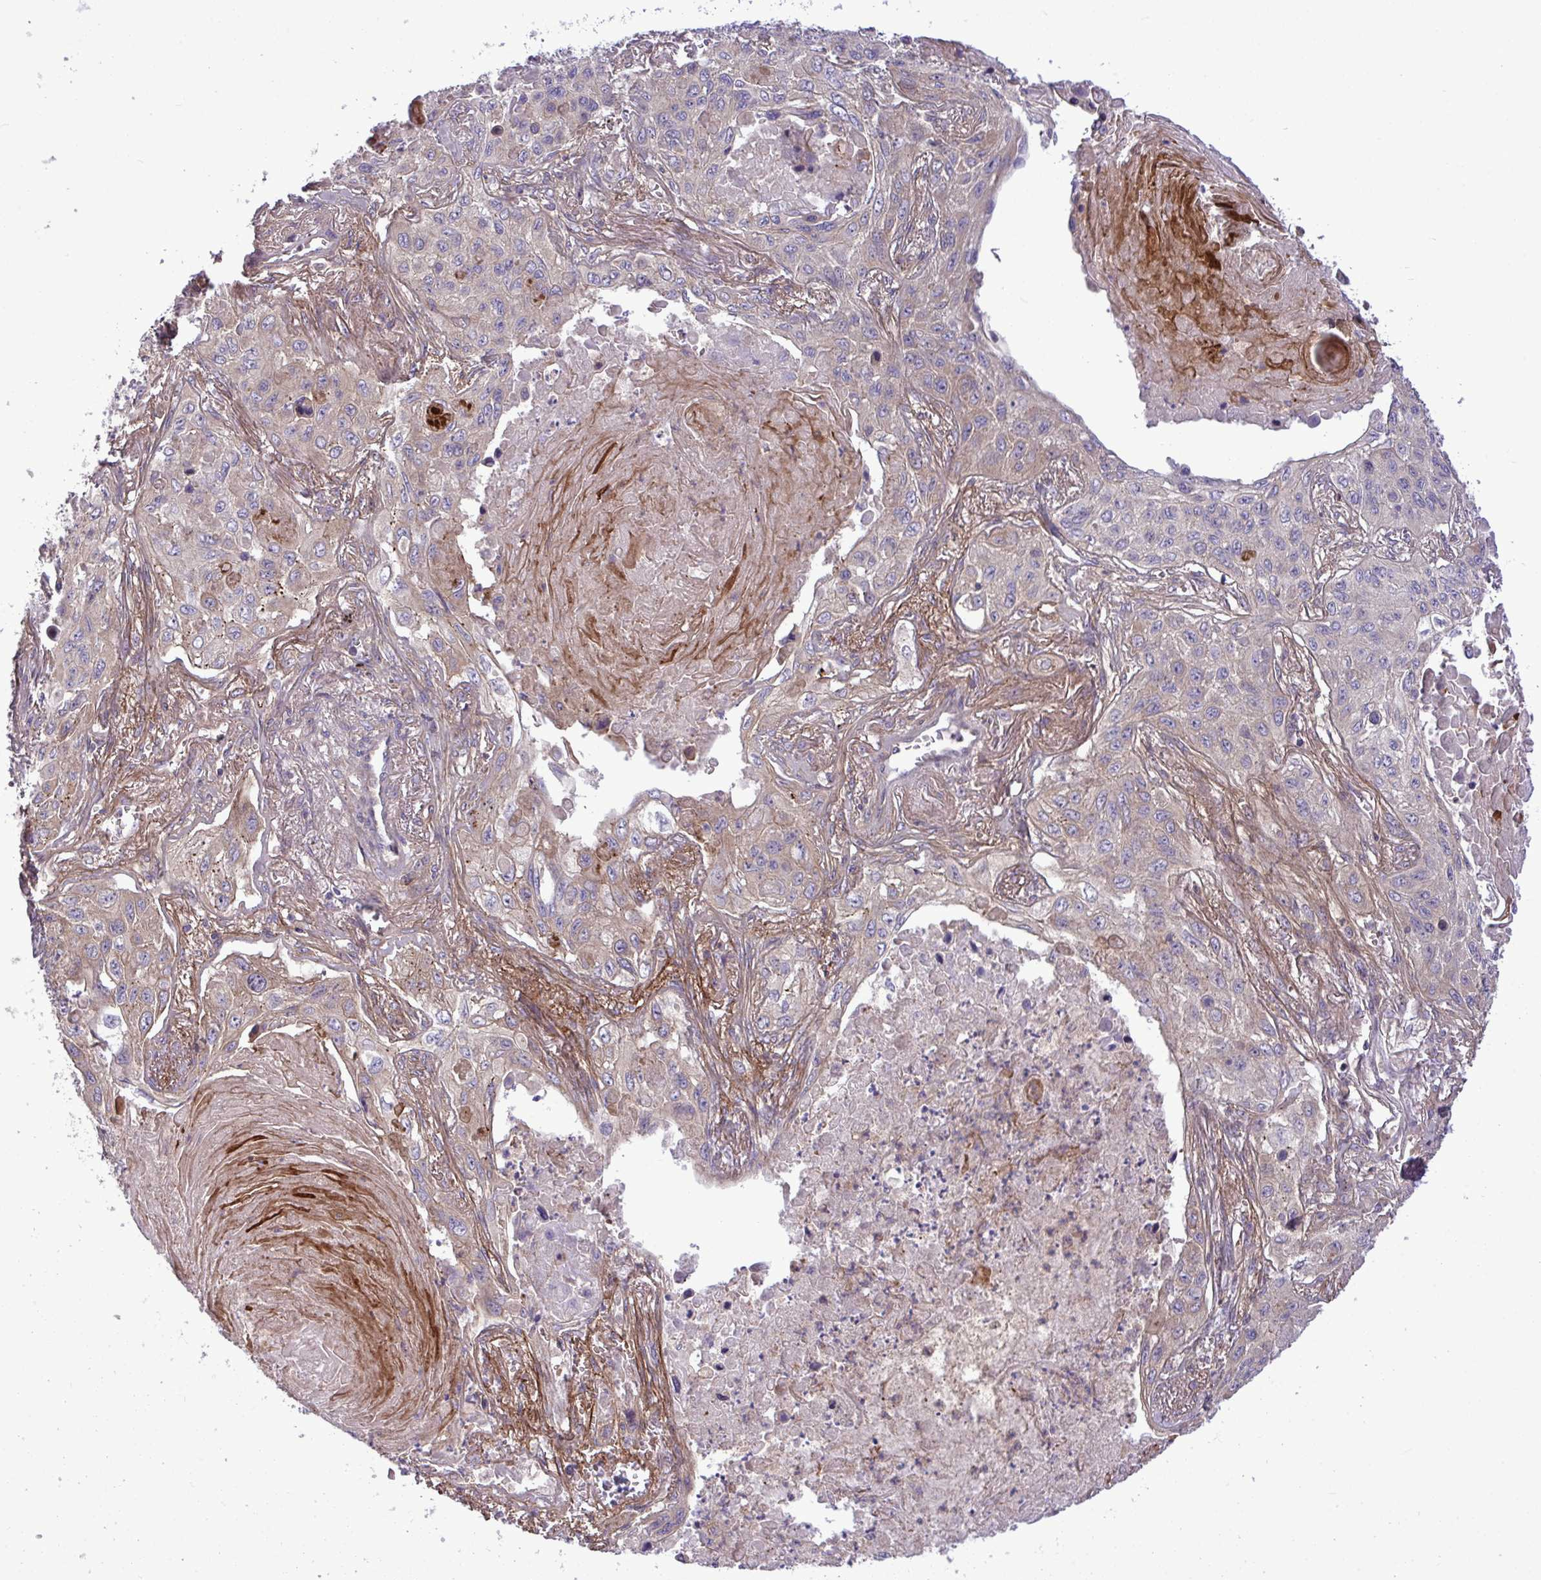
{"staining": {"intensity": "negative", "quantity": "none", "location": "none"}, "tissue": "lung cancer", "cell_type": "Tumor cells", "image_type": "cancer", "snomed": [{"axis": "morphology", "description": "Squamous cell carcinoma, NOS"}, {"axis": "topography", "description": "Lung"}], "caption": "Immunohistochemical staining of human lung cancer displays no significant expression in tumor cells.", "gene": "GRB14", "patient": {"sex": "male", "age": 75}}